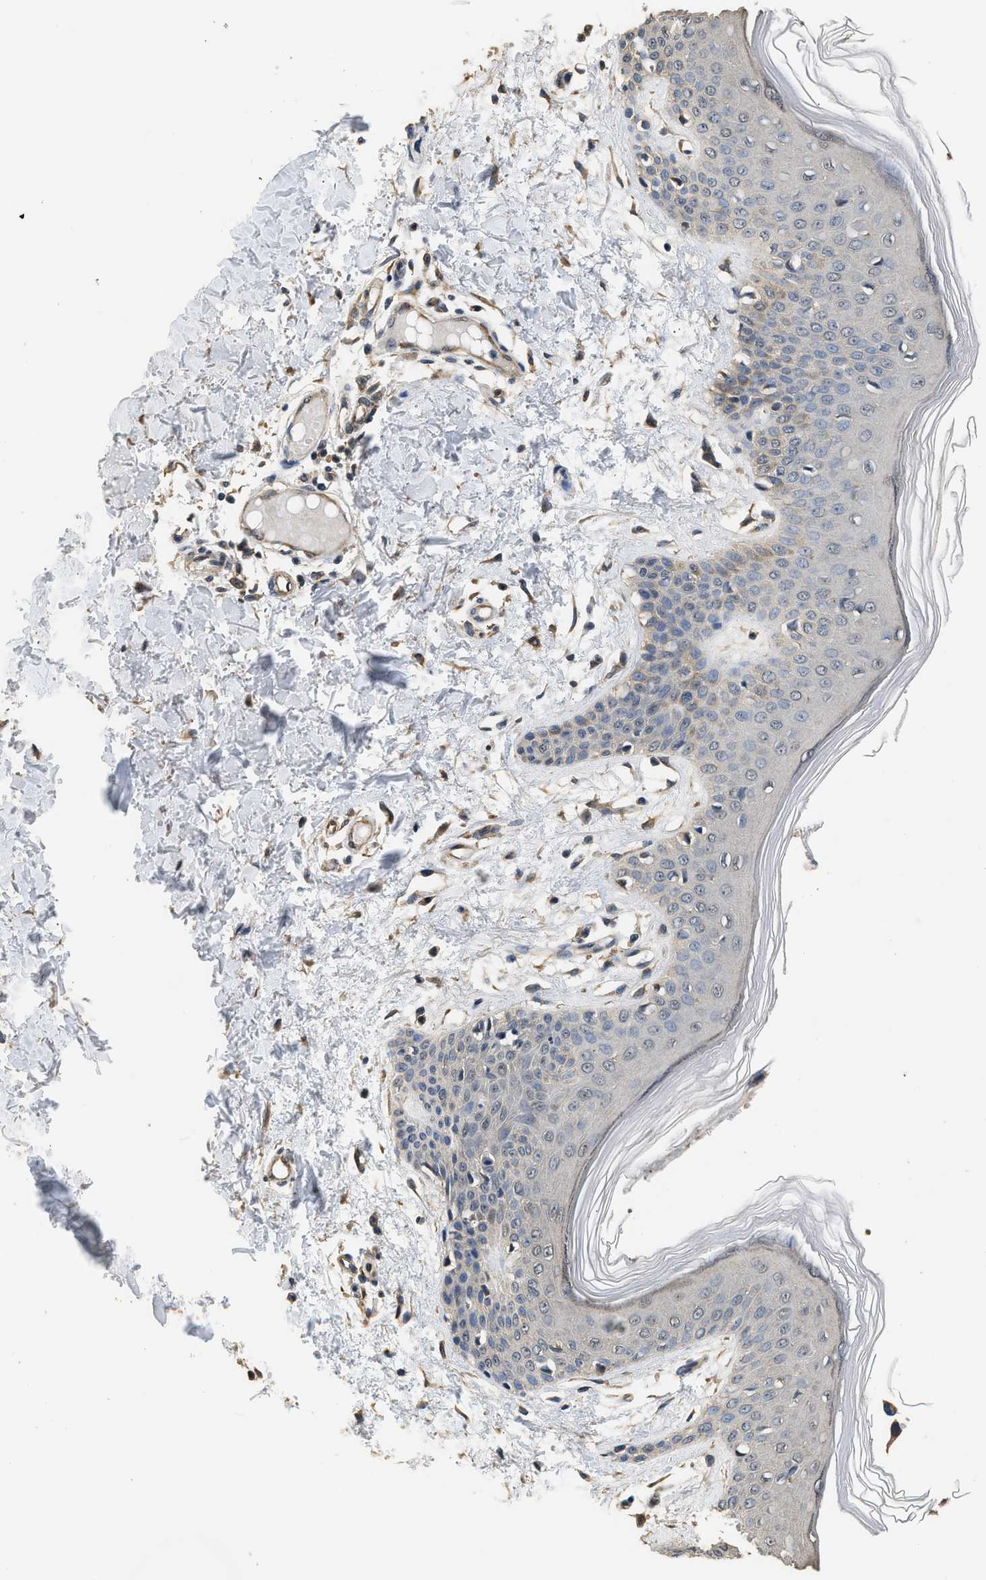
{"staining": {"intensity": "weak", "quantity": "25%-75%", "location": "cytoplasmic/membranous"}, "tissue": "skin", "cell_type": "Fibroblasts", "image_type": "normal", "snomed": [{"axis": "morphology", "description": "Normal tissue, NOS"}, {"axis": "topography", "description": "Skin"}], "caption": "IHC photomicrograph of normal skin: skin stained using IHC shows low levels of weak protein expression localized specifically in the cytoplasmic/membranous of fibroblasts, appearing as a cytoplasmic/membranous brown color.", "gene": "SPINT2", "patient": {"sex": "male", "age": 53}}